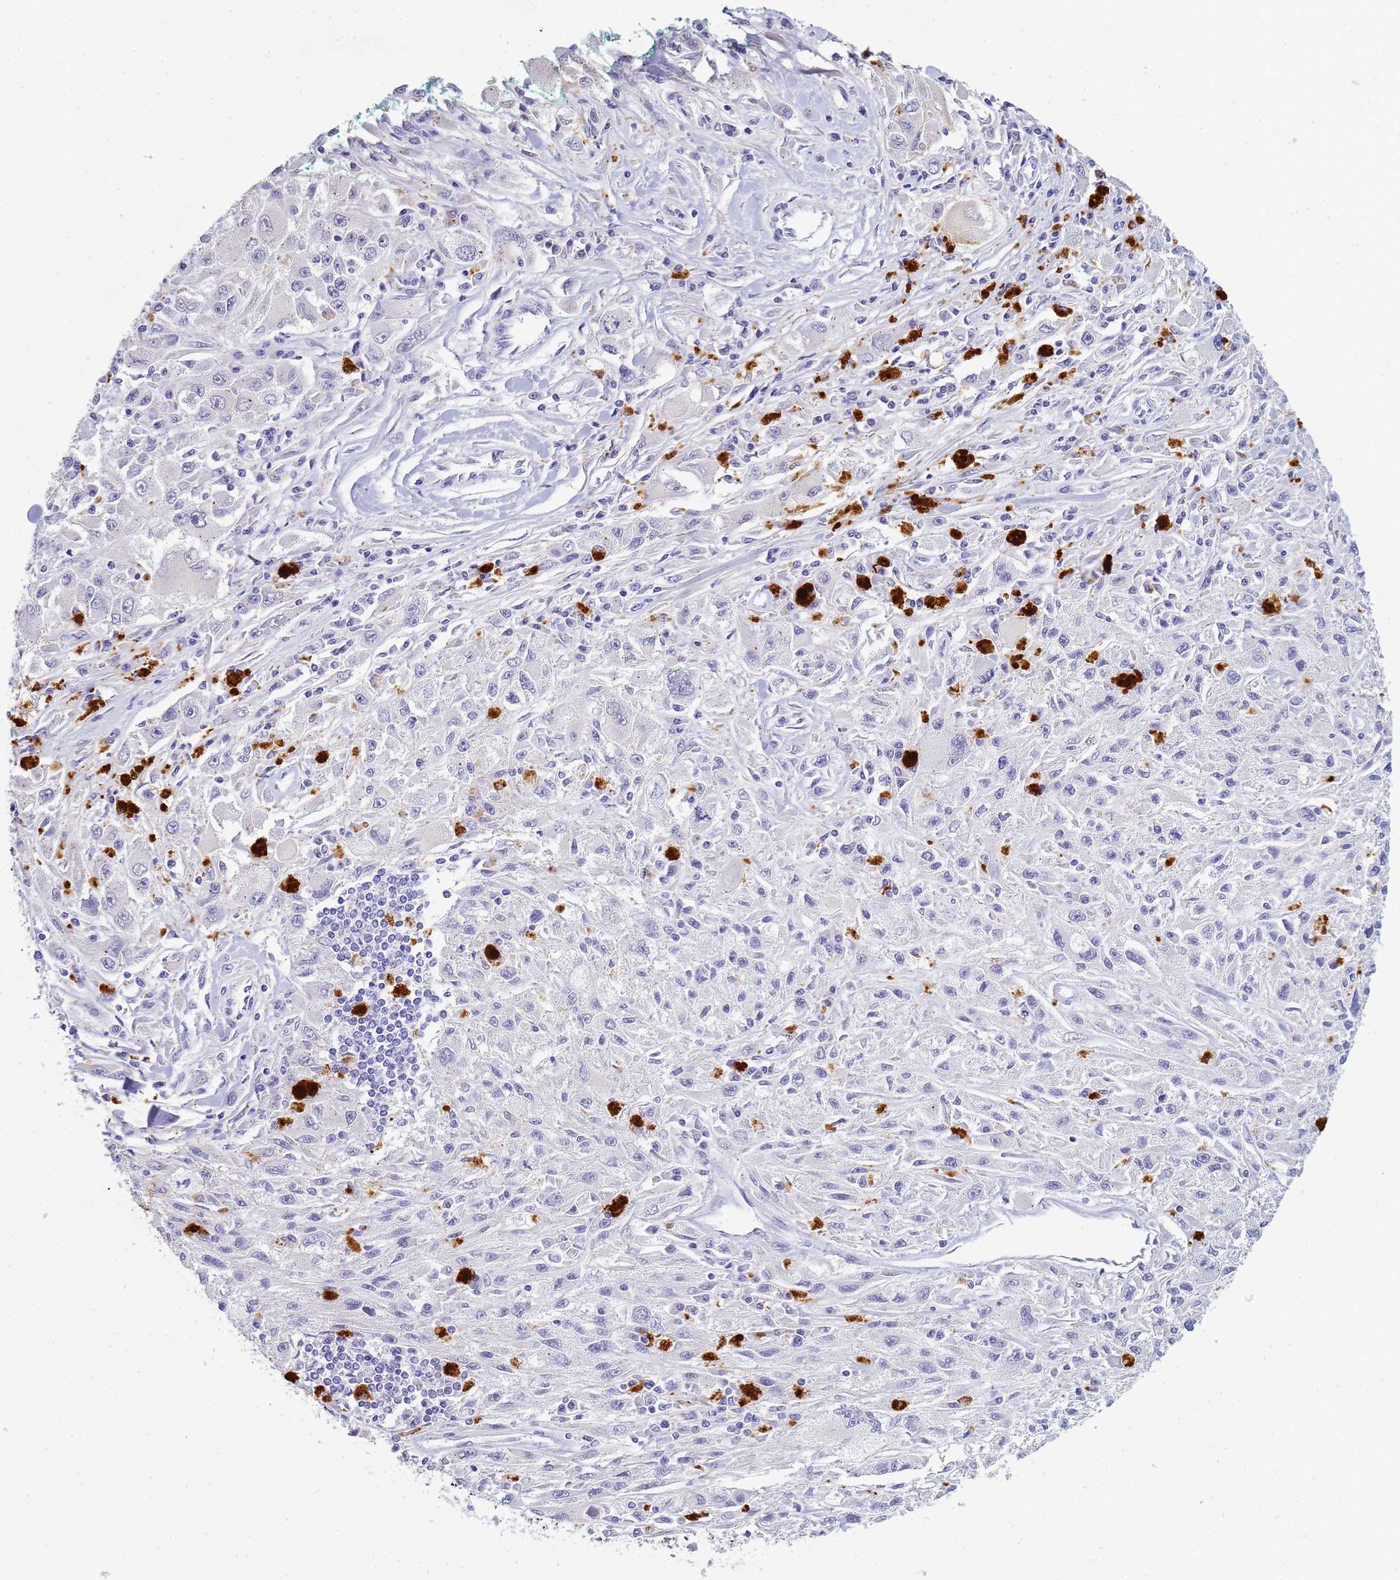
{"staining": {"intensity": "negative", "quantity": "none", "location": "none"}, "tissue": "melanoma", "cell_type": "Tumor cells", "image_type": "cancer", "snomed": [{"axis": "morphology", "description": "Malignant melanoma, Metastatic site"}, {"axis": "topography", "description": "Skin"}], "caption": "DAB immunohistochemical staining of melanoma demonstrates no significant positivity in tumor cells. Brightfield microscopy of IHC stained with DAB (3,3'-diaminobenzidine) (brown) and hematoxylin (blue), captured at high magnification.", "gene": "B3GNT8", "patient": {"sex": "male", "age": 53}}